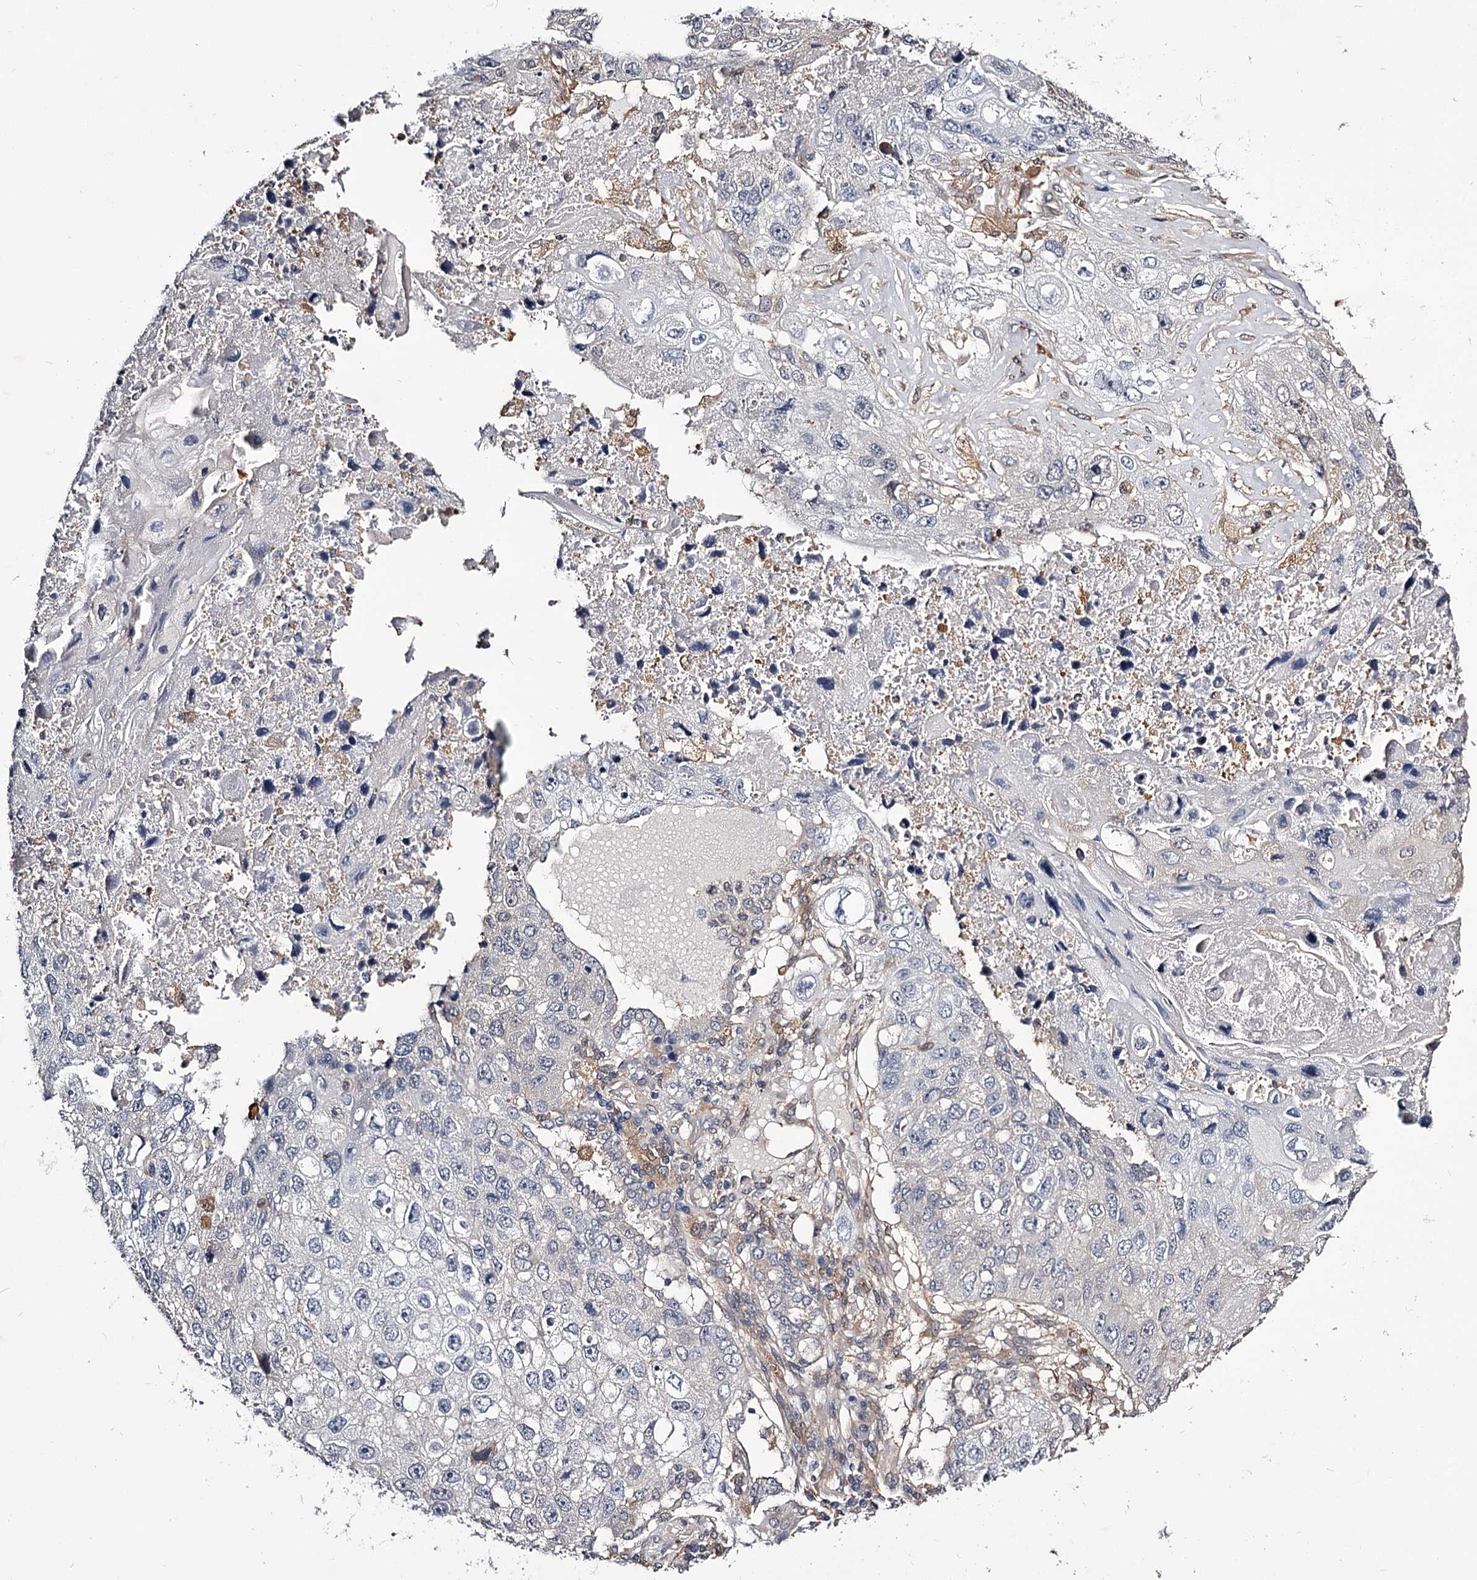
{"staining": {"intensity": "negative", "quantity": "none", "location": "none"}, "tissue": "lung cancer", "cell_type": "Tumor cells", "image_type": "cancer", "snomed": [{"axis": "morphology", "description": "Squamous cell carcinoma, NOS"}, {"axis": "topography", "description": "Lung"}], "caption": "Immunohistochemistry histopathology image of neoplastic tissue: human lung squamous cell carcinoma stained with DAB reveals no significant protein expression in tumor cells. The staining was performed using DAB to visualize the protein expression in brown, while the nuclei were stained in blue with hematoxylin (Magnification: 20x).", "gene": "GSTO1", "patient": {"sex": "male", "age": 61}}